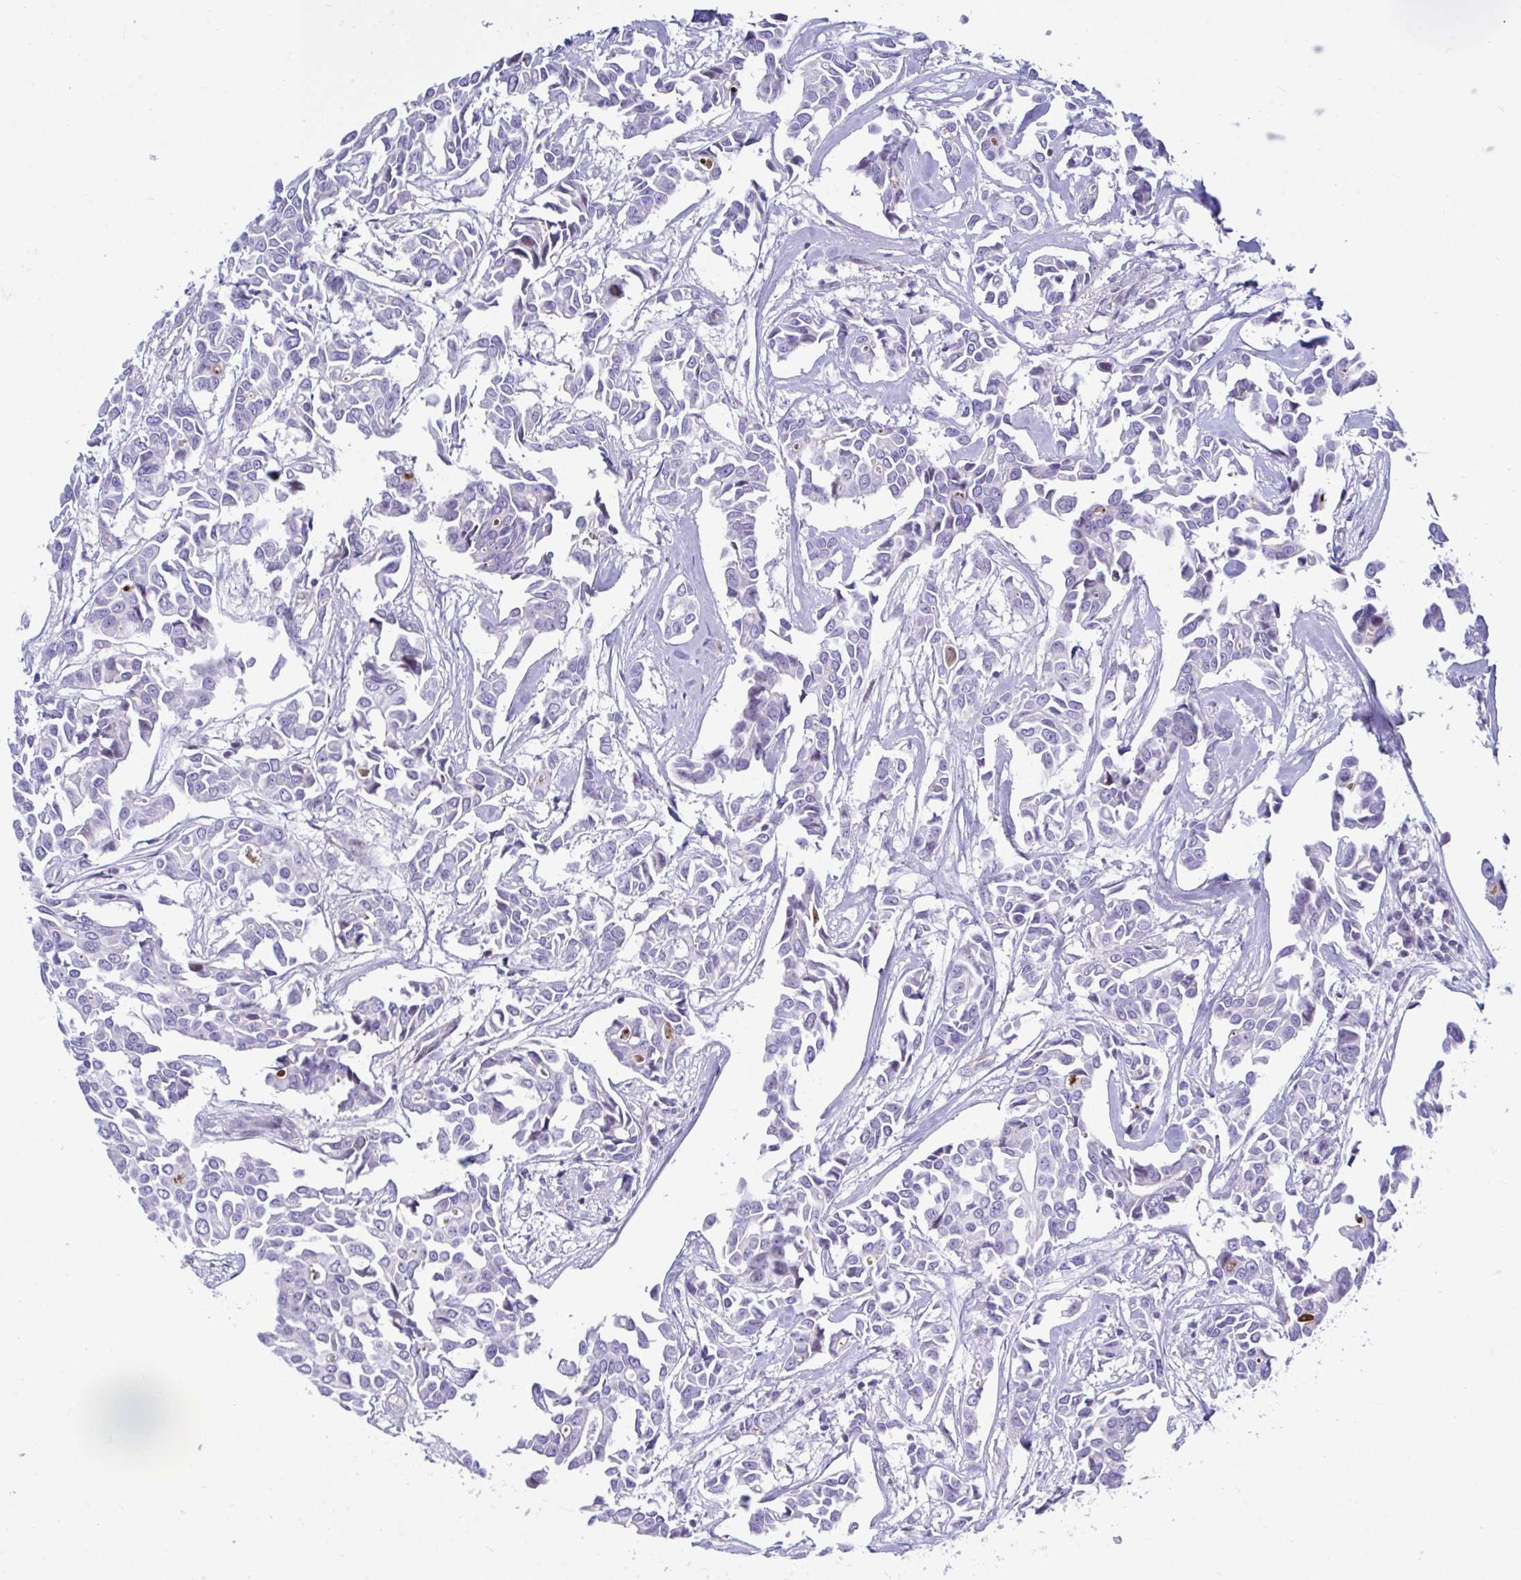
{"staining": {"intensity": "negative", "quantity": "none", "location": "none"}, "tissue": "breast cancer", "cell_type": "Tumor cells", "image_type": "cancer", "snomed": [{"axis": "morphology", "description": "Duct carcinoma"}, {"axis": "topography", "description": "Breast"}], "caption": "Intraductal carcinoma (breast) was stained to show a protein in brown. There is no significant staining in tumor cells. Brightfield microscopy of immunohistochemistry (IHC) stained with DAB (3,3'-diaminobenzidine) (brown) and hematoxylin (blue), captured at high magnification.", "gene": "CENPQ", "patient": {"sex": "female", "age": 54}}